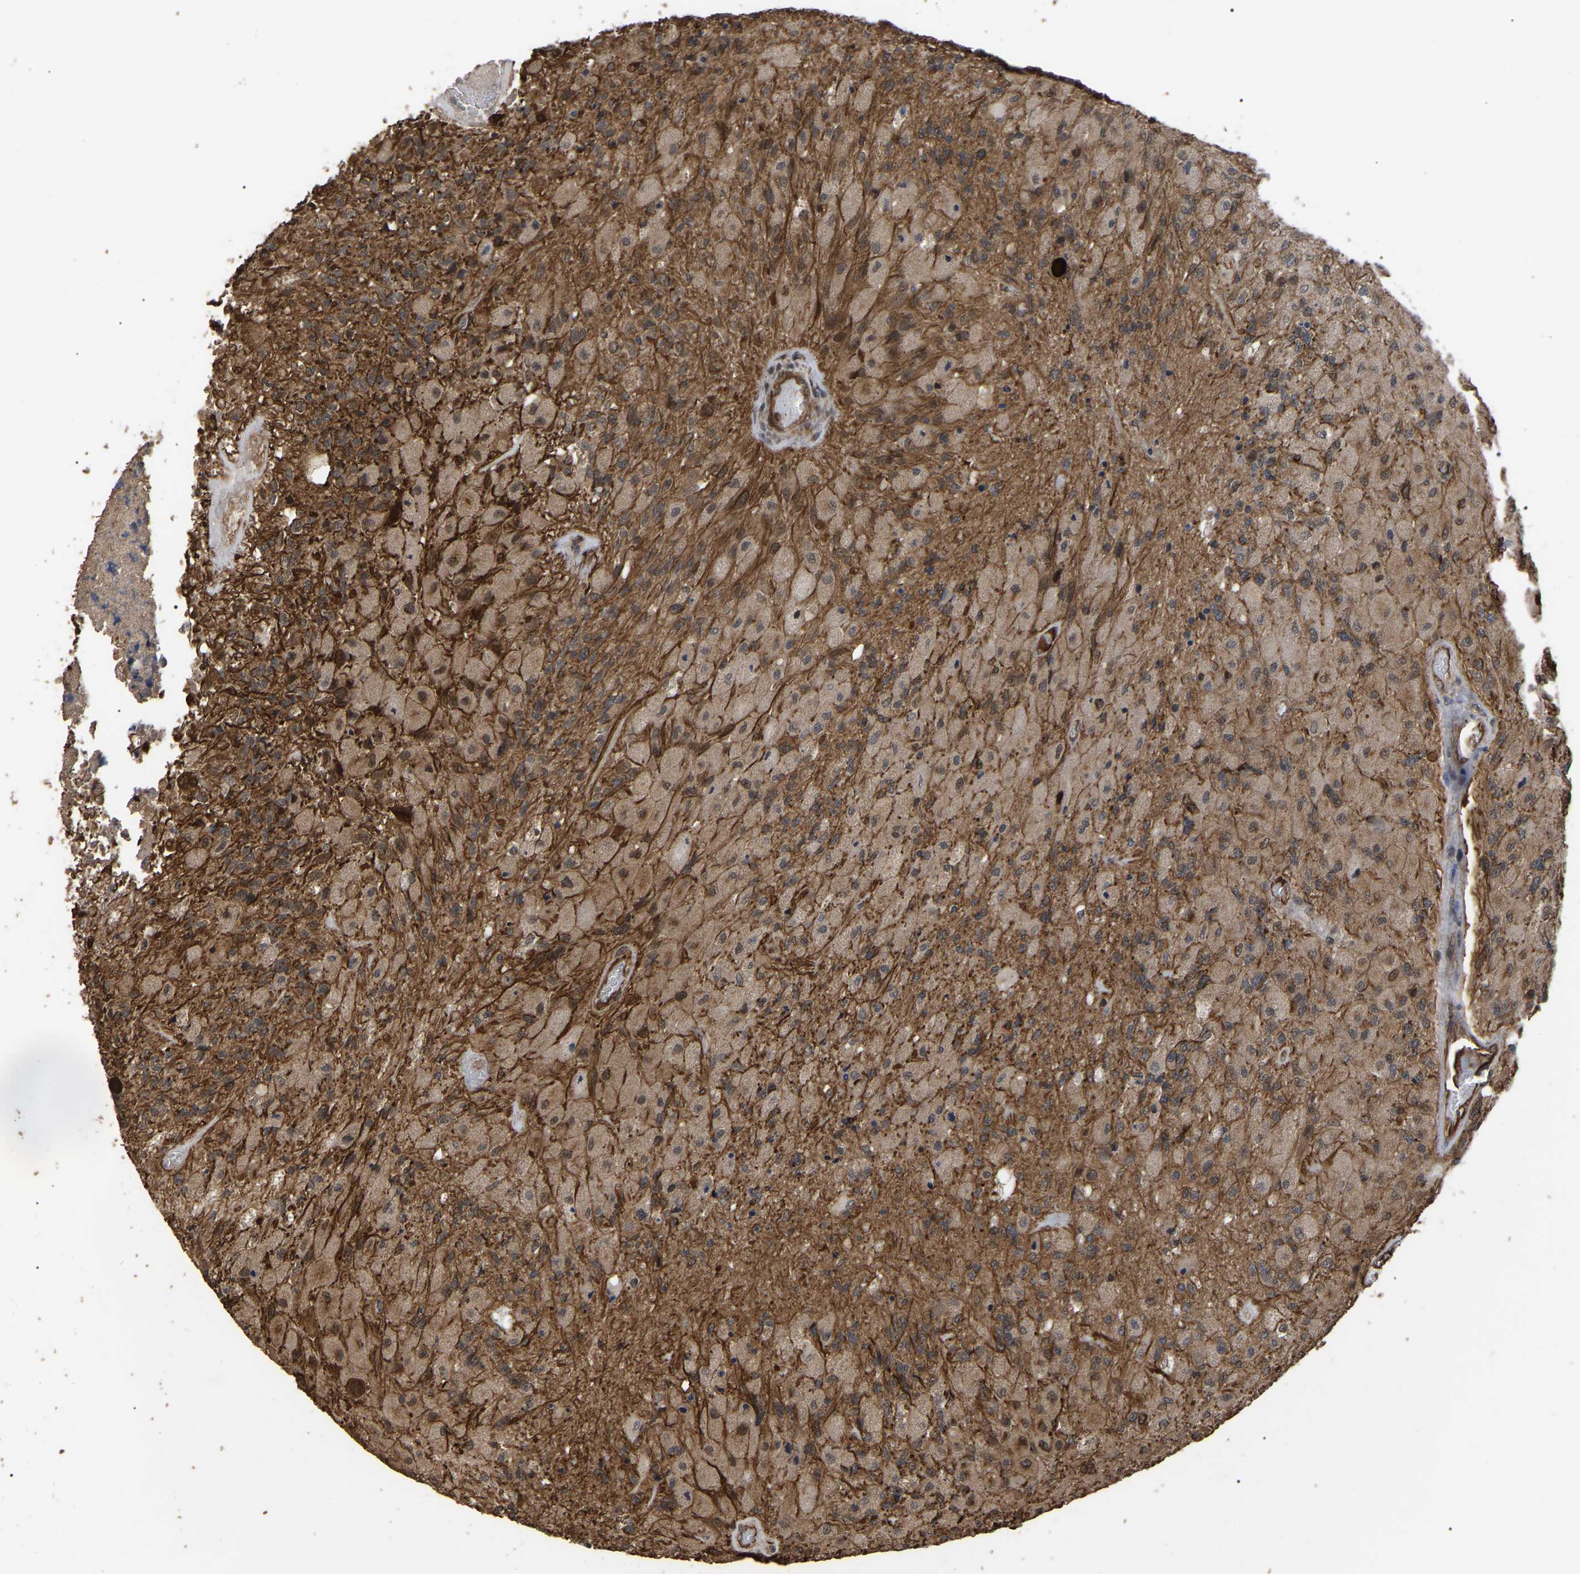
{"staining": {"intensity": "moderate", "quantity": ">75%", "location": "cytoplasmic/membranous"}, "tissue": "glioma", "cell_type": "Tumor cells", "image_type": "cancer", "snomed": [{"axis": "morphology", "description": "Normal tissue, NOS"}, {"axis": "morphology", "description": "Glioma, malignant, High grade"}, {"axis": "topography", "description": "Cerebral cortex"}], "caption": "A micrograph of malignant glioma (high-grade) stained for a protein exhibits moderate cytoplasmic/membranous brown staining in tumor cells. (Brightfield microscopy of DAB IHC at high magnification).", "gene": "FAM161B", "patient": {"sex": "male", "age": 77}}